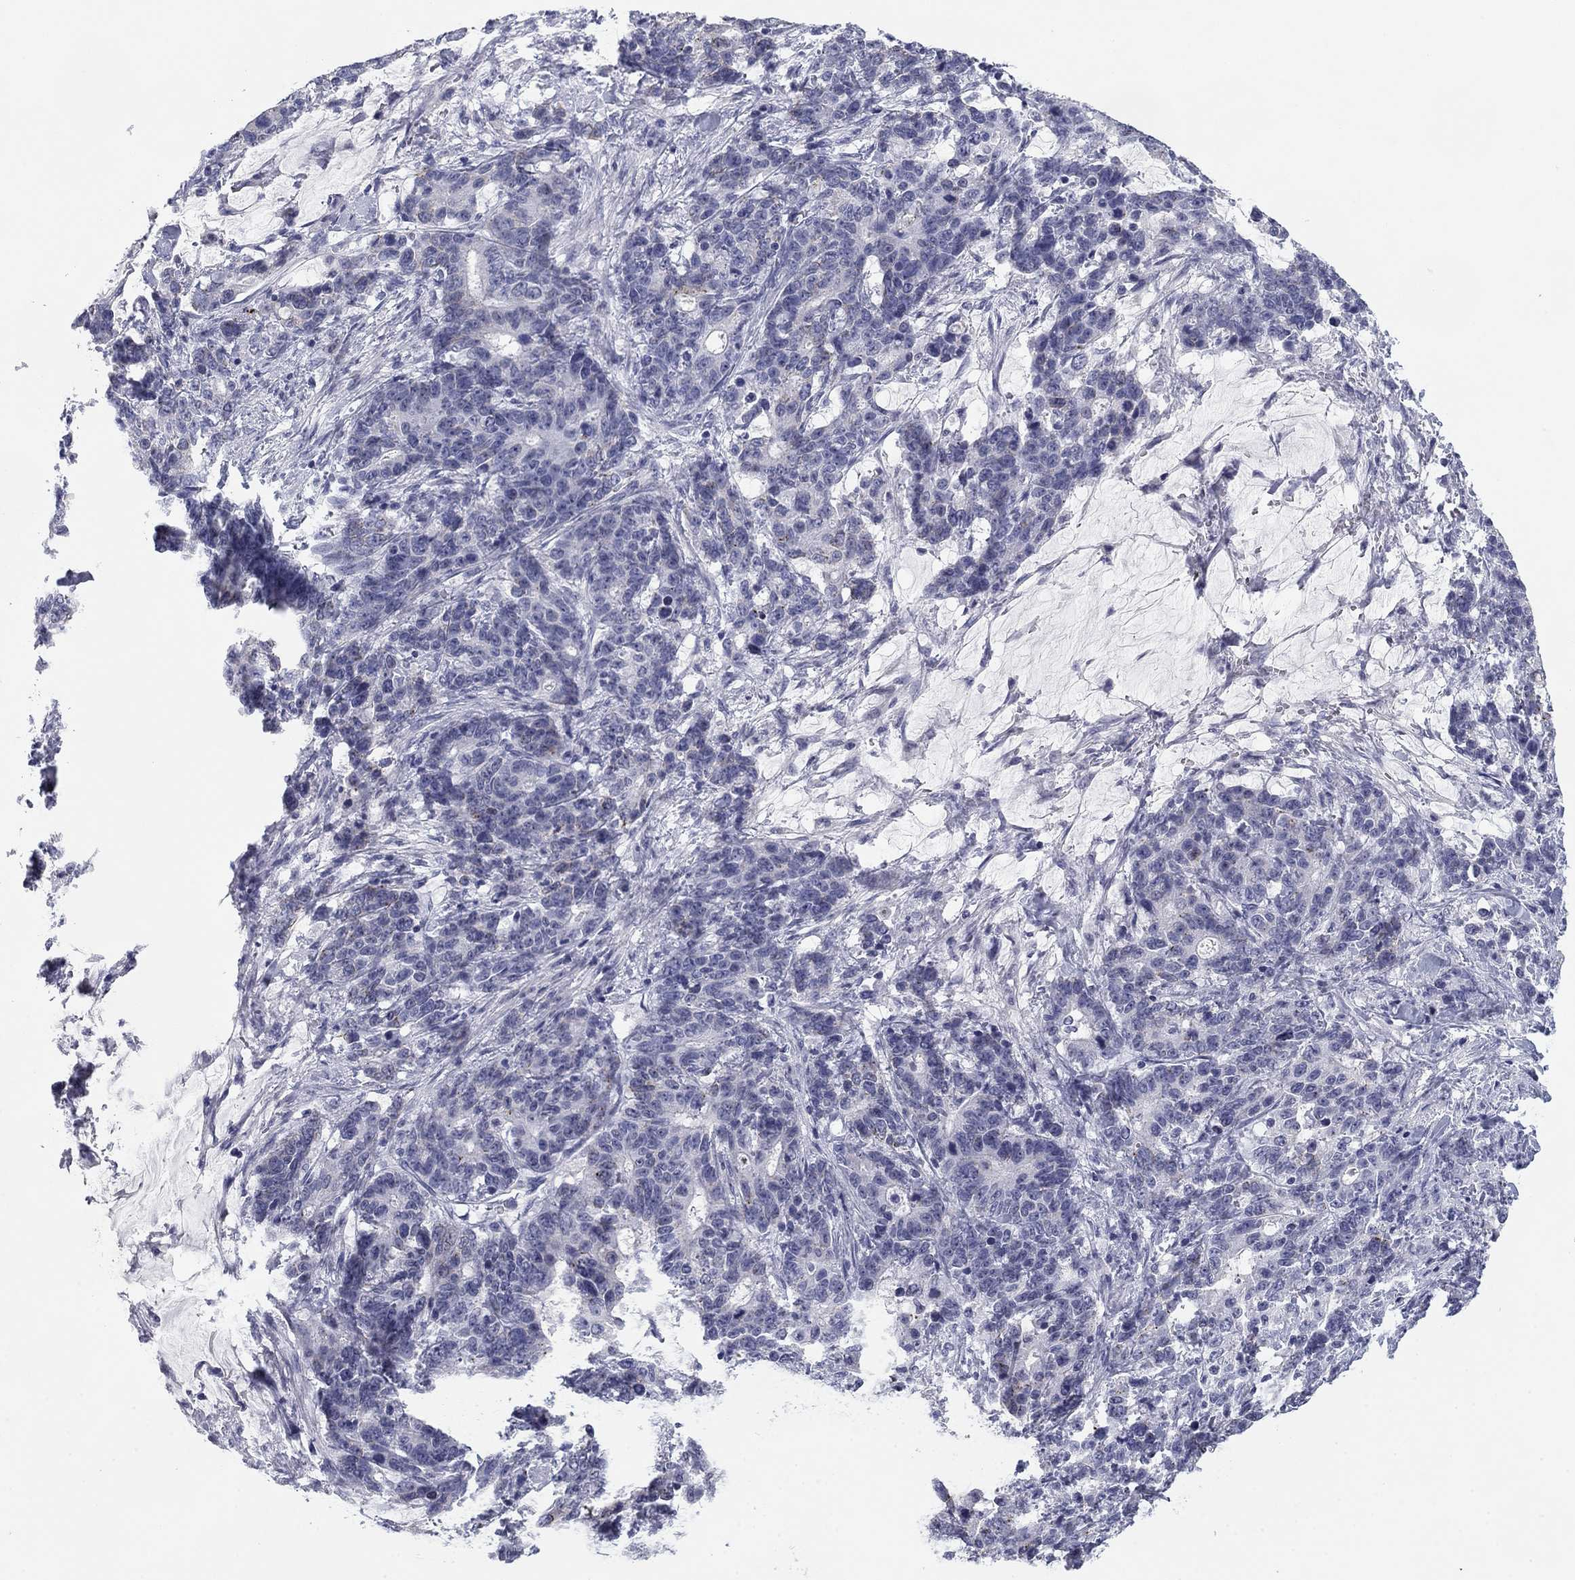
{"staining": {"intensity": "negative", "quantity": "none", "location": "none"}, "tissue": "stomach cancer", "cell_type": "Tumor cells", "image_type": "cancer", "snomed": [{"axis": "morphology", "description": "Normal tissue, NOS"}, {"axis": "morphology", "description": "Adenocarcinoma, NOS"}, {"axis": "topography", "description": "Stomach"}], "caption": "The image displays no significant expression in tumor cells of stomach cancer (adenocarcinoma).", "gene": "PRPH", "patient": {"sex": "female", "age": 64}}